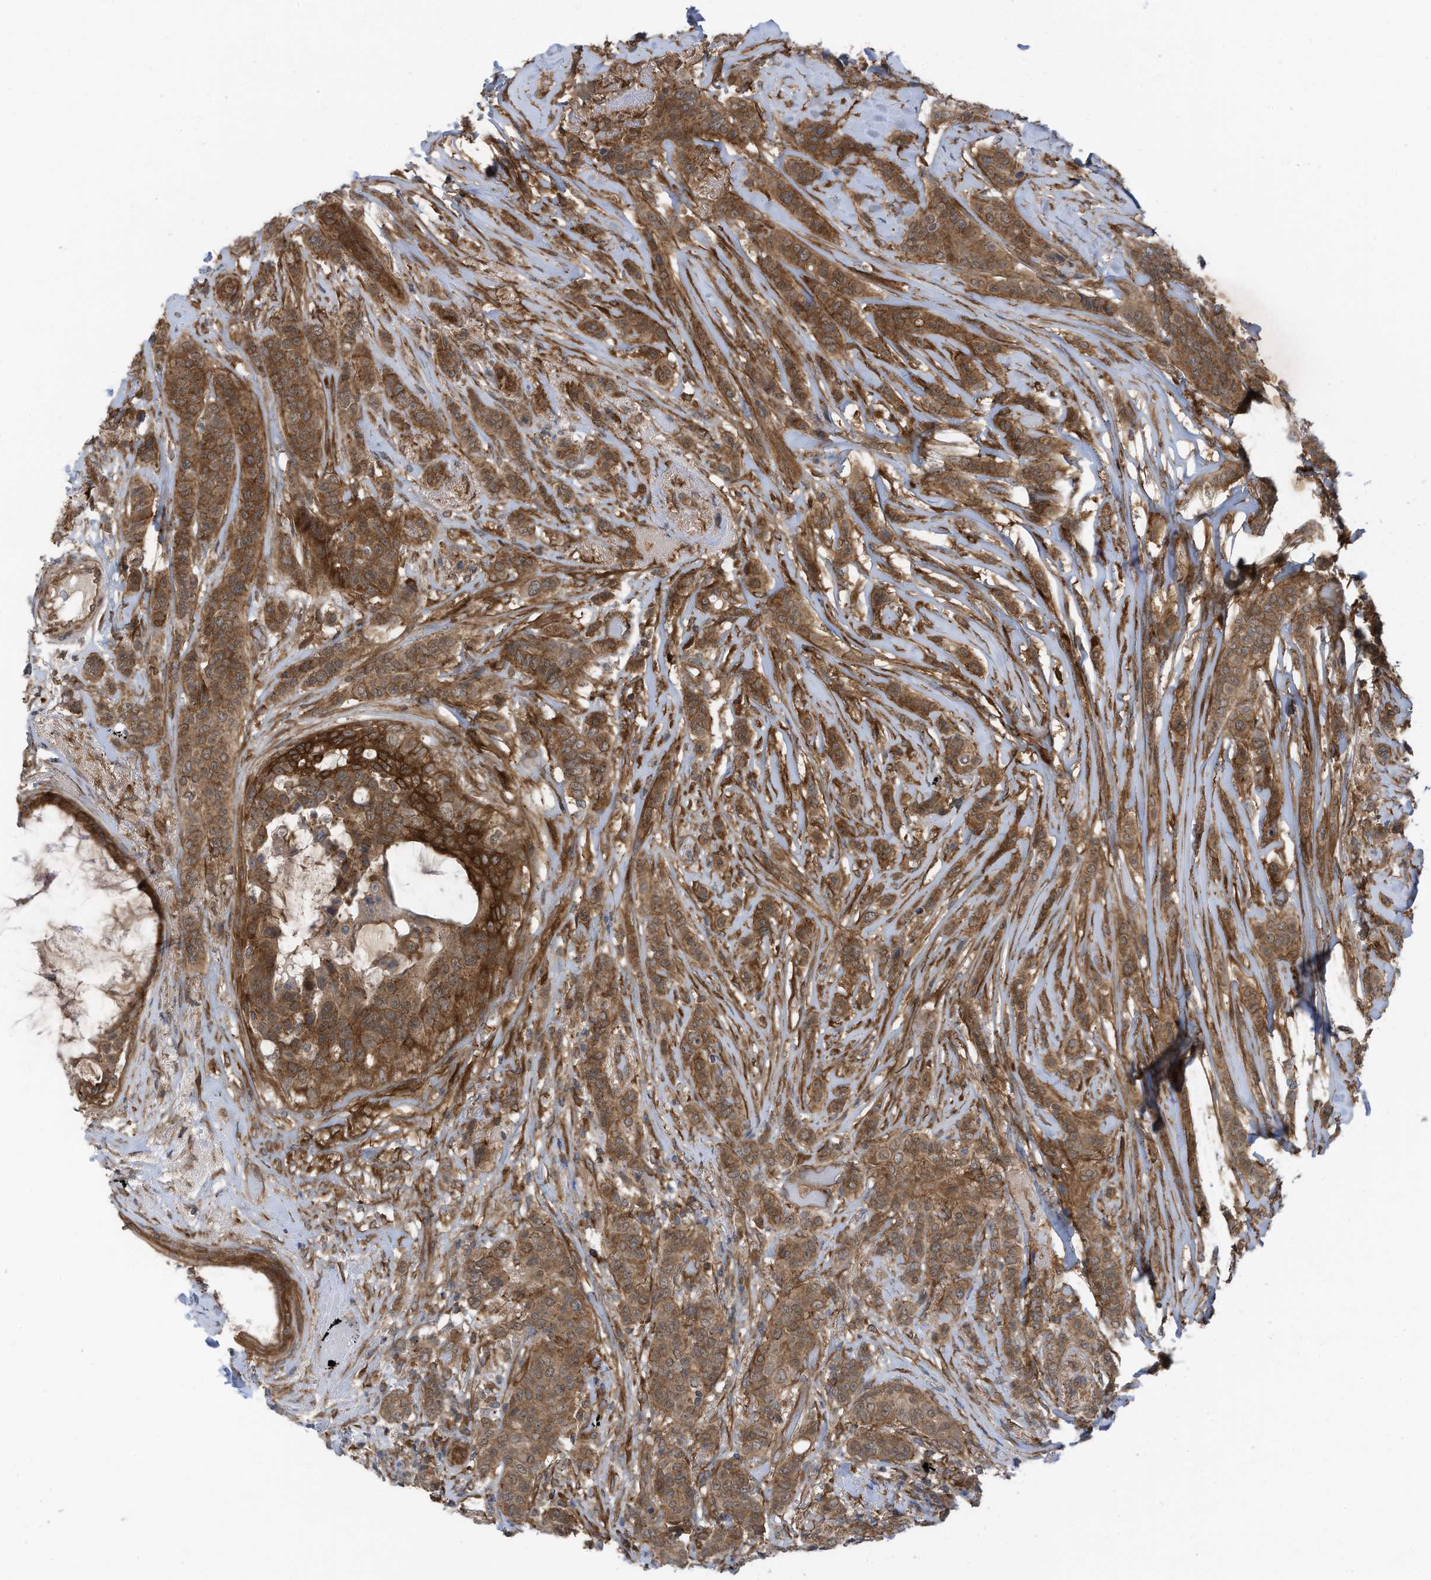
{"staining": {"intensity": "strong", "quantity": ">75%", "location": "cytoplasmic/membranous"}, "tissue": "breast cancer", "cell_type": "Tumor cells", "image_type": "cancer", "snomed": [{"axis": "morphology", "description": "Lobular carcinoma"}, {"axis": "topography", "description": "Breast"}], "caption": "Strong cytoplasmic/membranous expression for a protein is appreciated in about >75% of tumor cells of breast lobular carcinoma using immunohistochemistry (IHC).", "gene": "REPS1", "patient": {"sex": "female", "age": 51}}